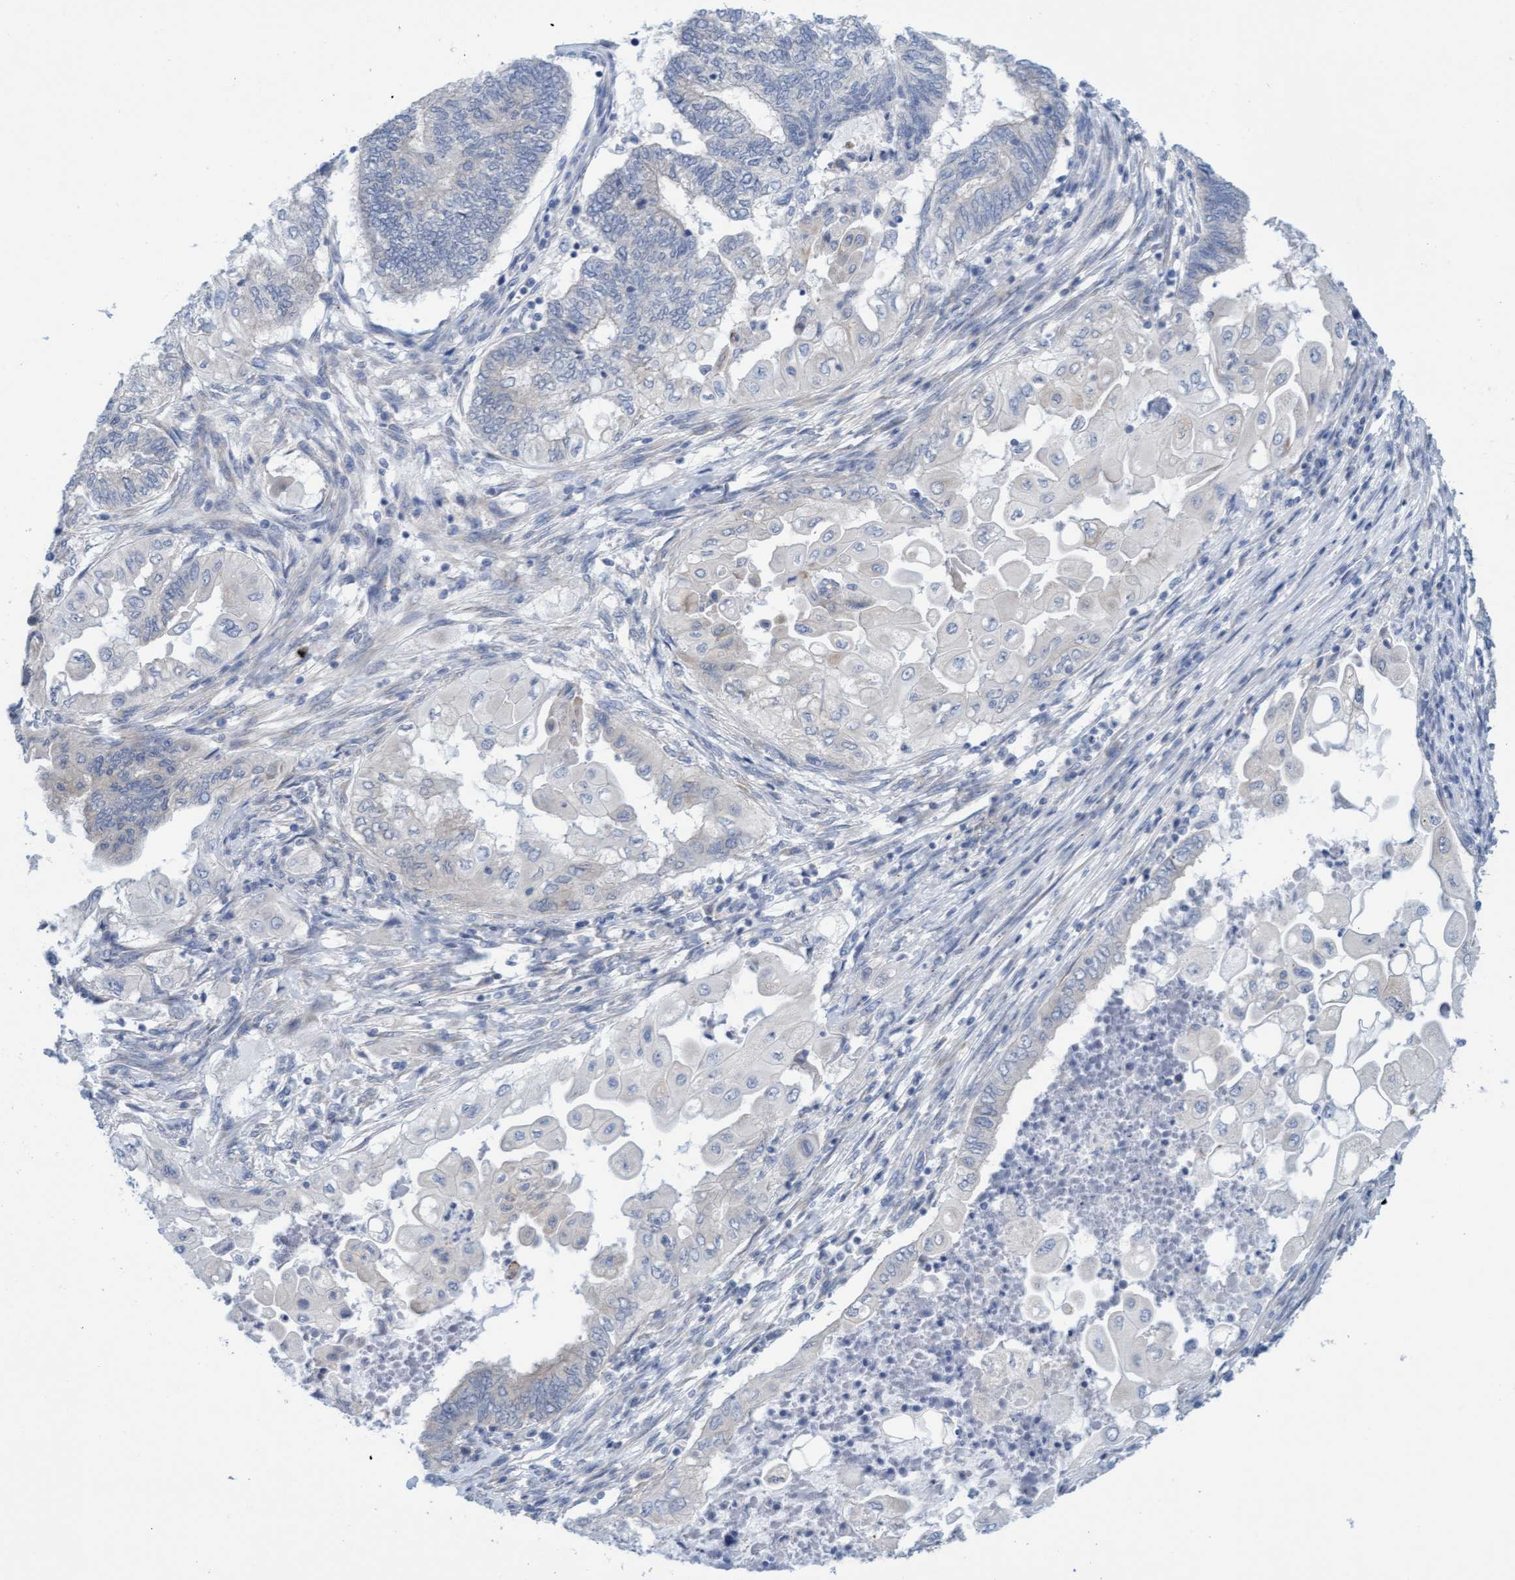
{"staining": {"intensity": "negative", "quantity": "none", "location": "none"}, "tissue": "endometrial cancer", "cell_type": "Tumor cells", "image_type": "cancer", "snomed": [{"axis": "morphology", "description": "Adenocarcinoma, NOS"}, {"axis": "topography", "description": "Uterus"}, {"axis": "topography", "description": "Endometrium"}], "caption": "Immunohistochemistry of endometrial cancer (adenocarcinoma) displays no staining in tumor cells.", "gene": "AMZ2", "patient": {"sex": "female", "age": 70}}